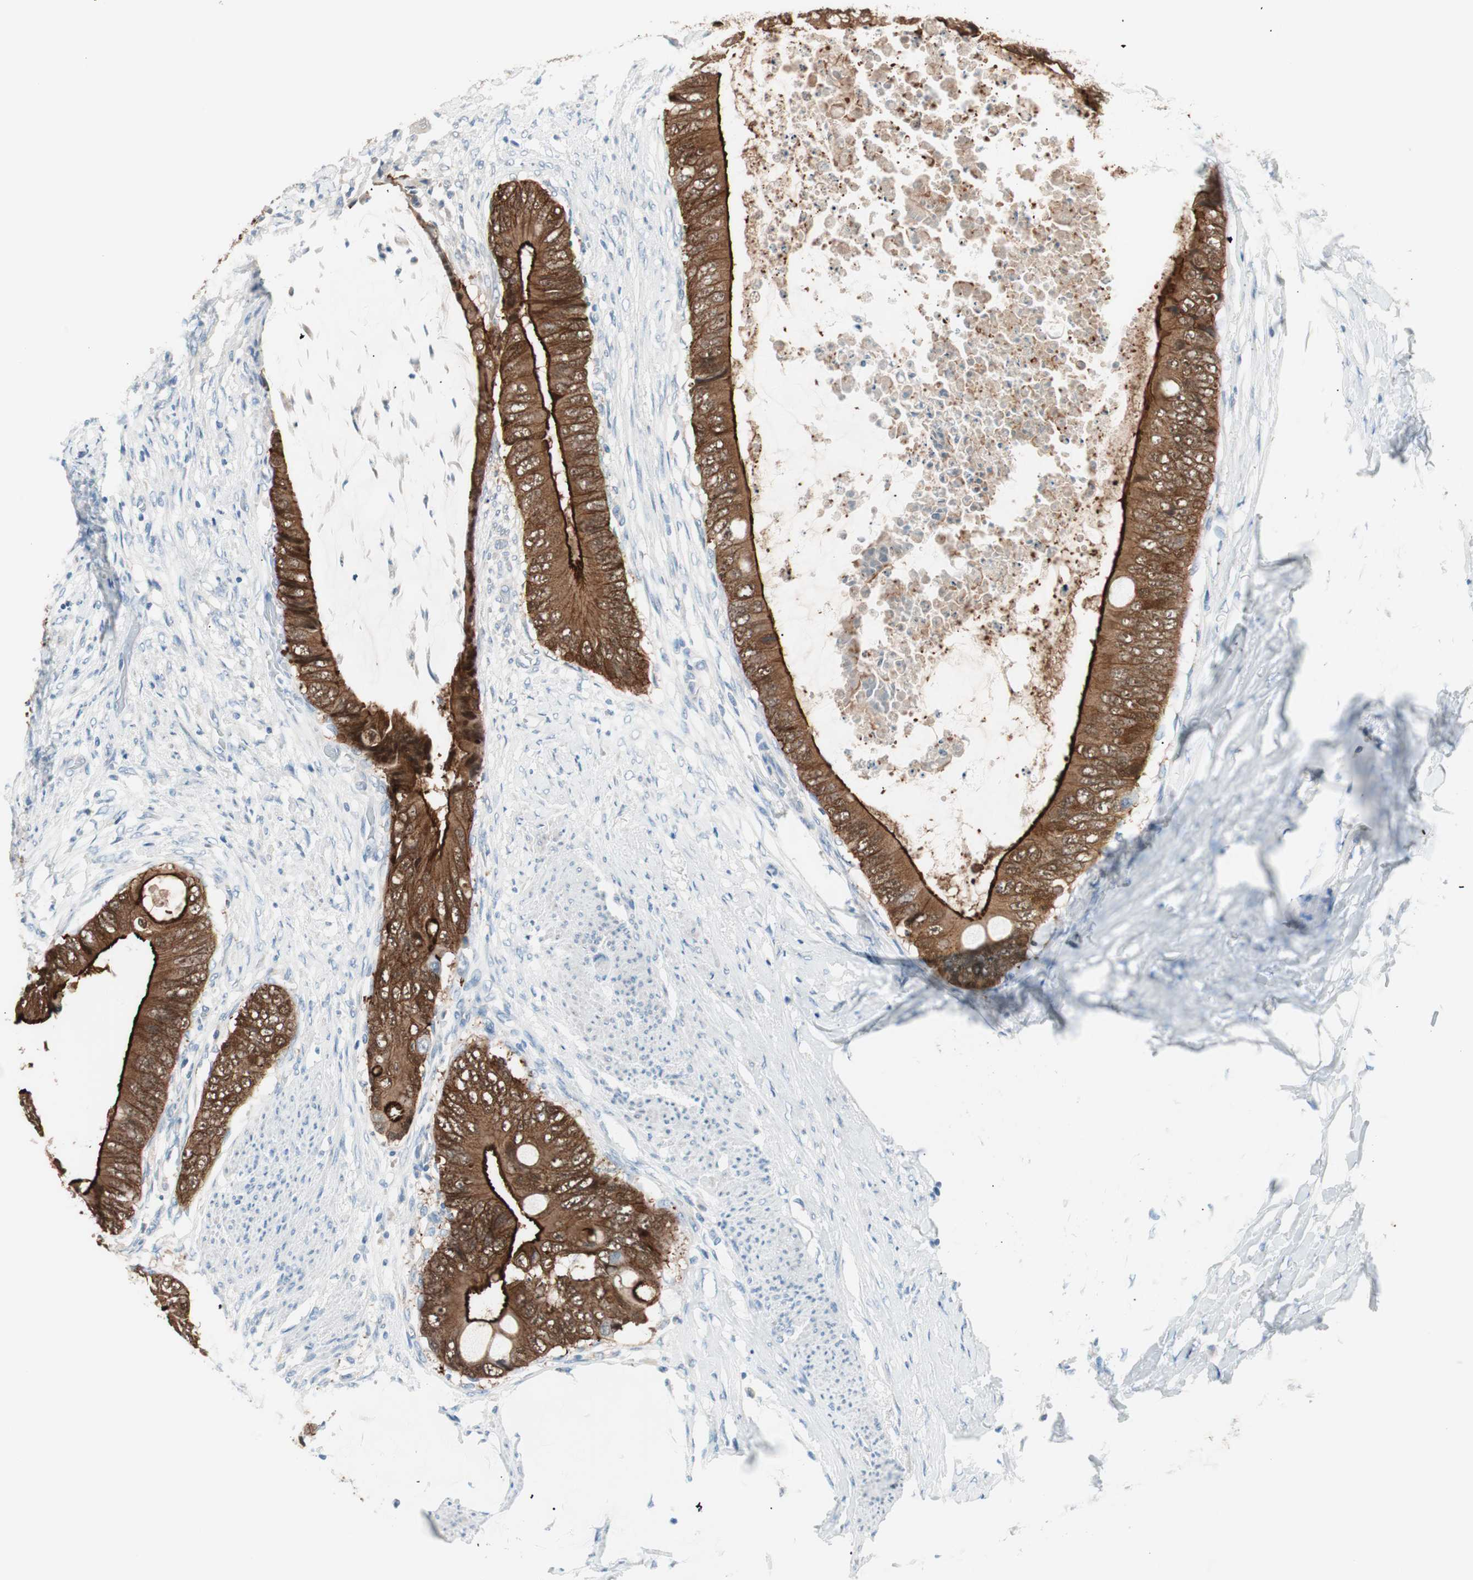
{"staining": {"intensity": "strong", "quantity": ">75%", "location": "cytoplasmic/membranous"}, "tissue": "colorectal cancer", "cell_type": "Tumor cells", "image_type": "cancer", "snomed": [{"axis": "morphology", "description": "Normal tissue, NOS"}, {"axis": "morphology", "description": "Adenocarcinoma, NOS"}, {"axis": "topography", "description": "Rectum"}, {"axis": "topography", "description": "Peripheral nerve tissue"}], "caption": "Brown immunohistochemical staining in adenocarcinoma (colorectal) exhibits strong cytoplasmic/membranous positivity in approximately >75% of tumor cells.", "gene": "VIL1", "patient": {"sex": "female", "age": 77}}